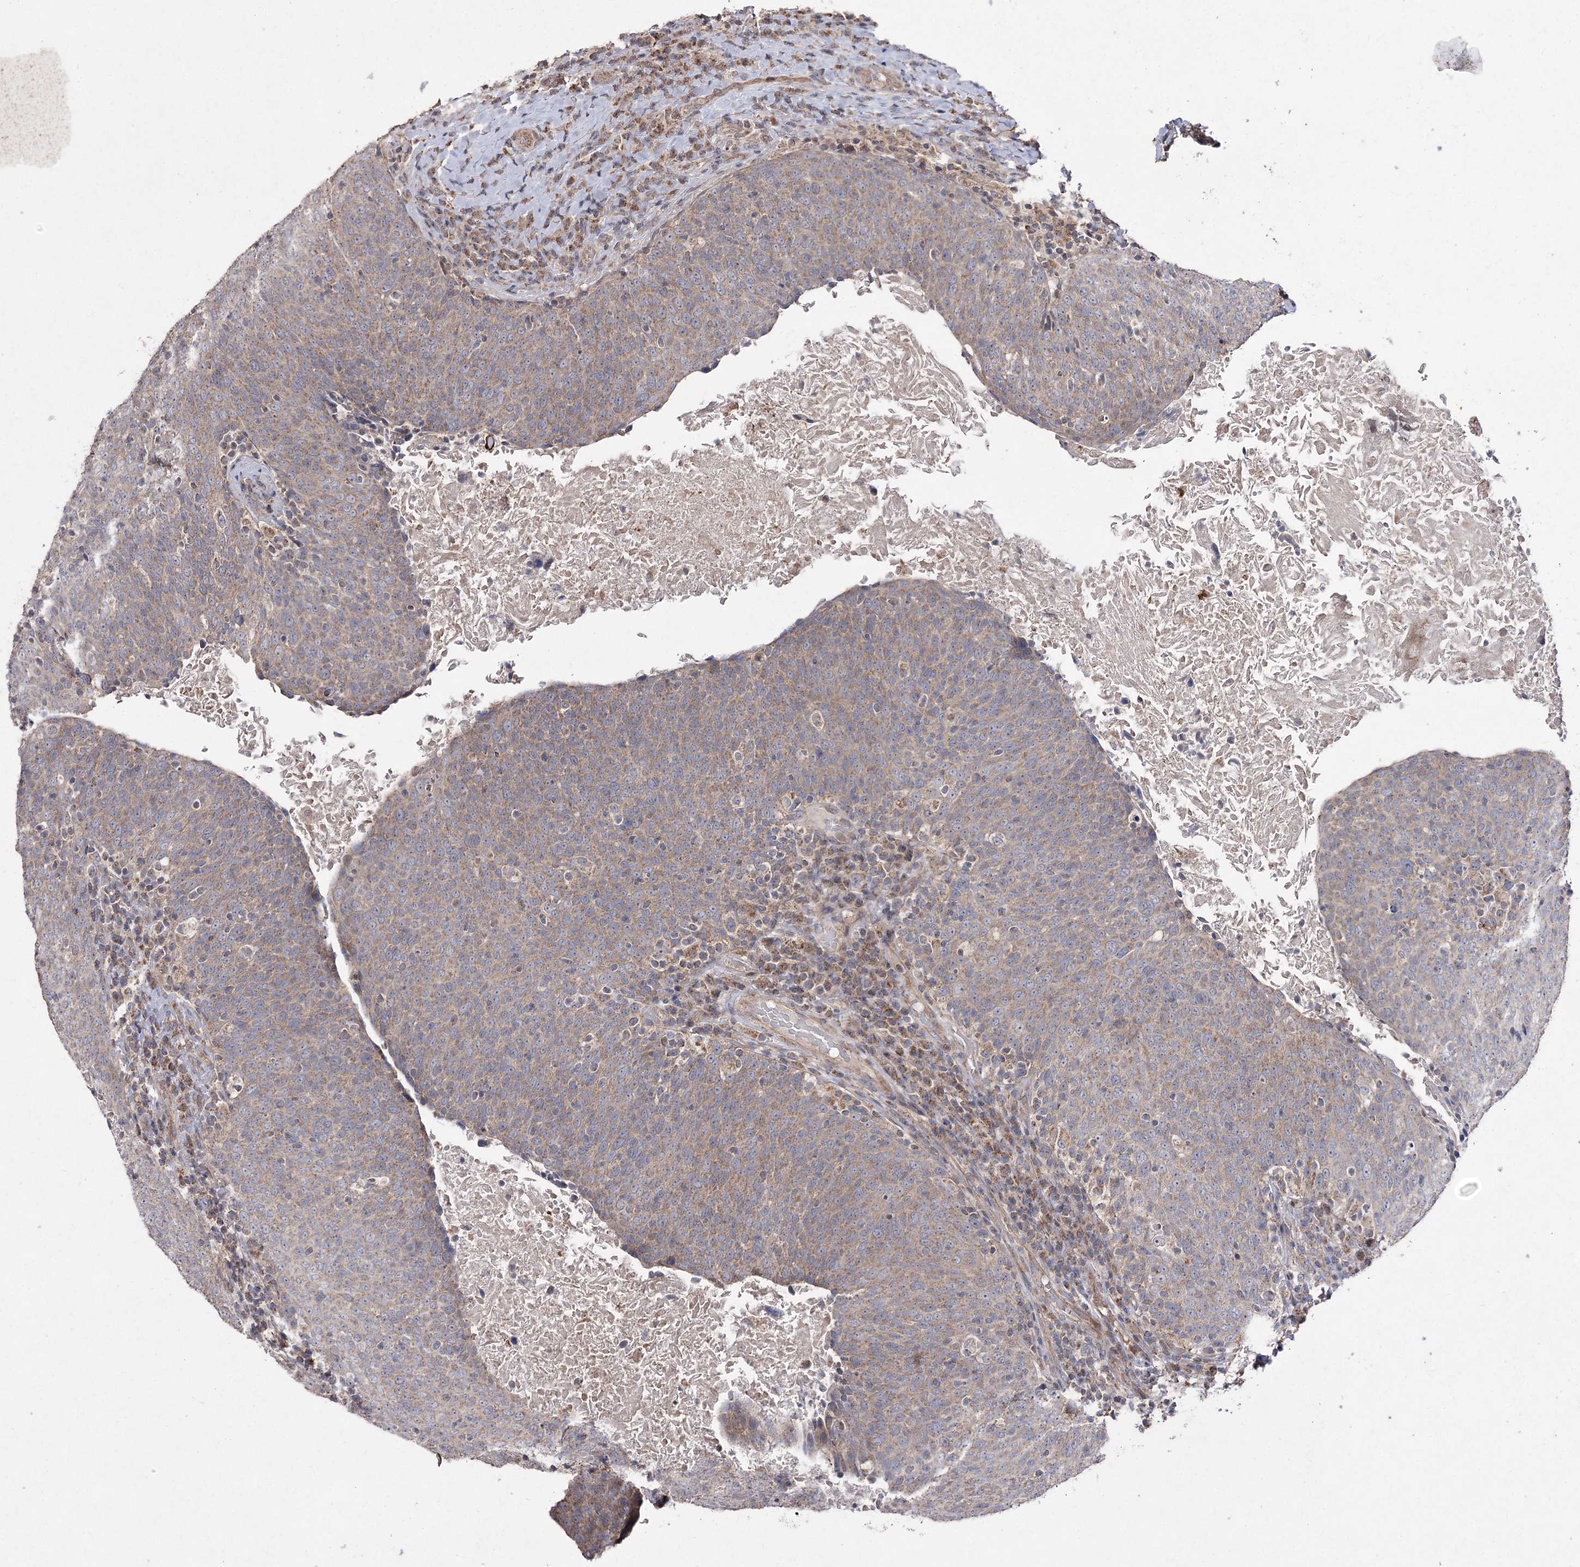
{"staining": {"intensity": "weak", "quantity": ">75%", "location": "cytoplasmic/membranous"}, "tissue": "head and neck cancer", "cell_type": "Tumor cells", "image_type": "cancer", "snomed": [{"axis": "morphology", "description": "Squamous cell carcinoma, NOS"}, {"axis": "morphology", "description": "Squamous cell carcinoma, metastatic, NOS"}, {"axis": "topography", "description": "Lymph node"}, {"axis": "topography", "description": "Head-Neck"}], "caption": "Human head and neck cancer stained with a brown dye exhibits weak cytoplasmic/membranous positive expression in about >75% of tumor cells.", "gene": "FANCL", "patient": {"sex": "male", "age": 62}}